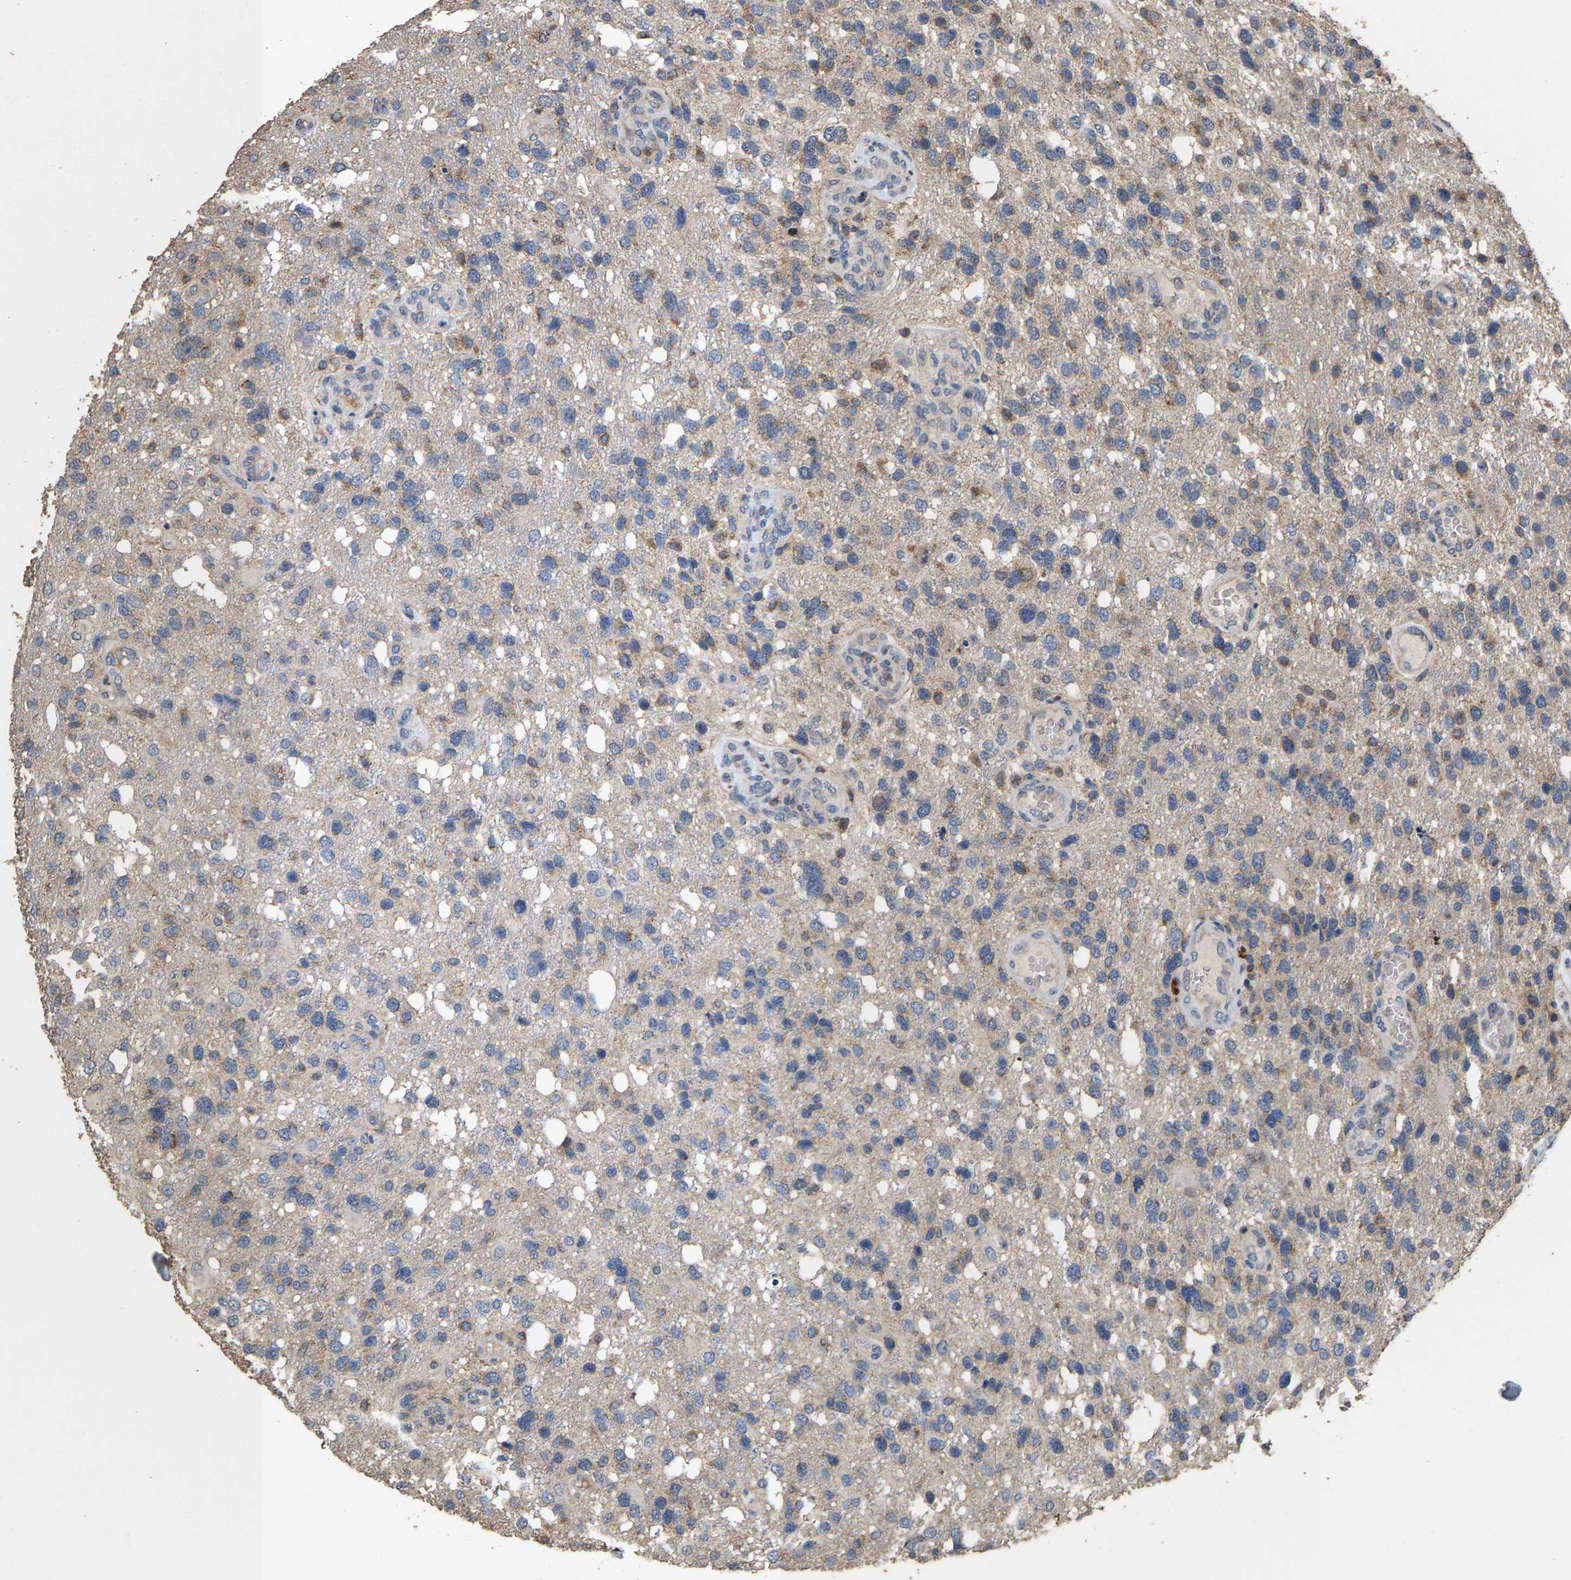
{"staining": {"intensity": "weak", "quantity": "<25%", "location": "cytoplasmic/membranous"}, "tissue": "glioma", "cell_type": "Tumor cells", "image_type": "cancer", "snomed": [{"axis": "morphology", "description": "Glioma, malignant, High grade"}, {"axis": "topography", "description": "Brain"}], "caption": "There is no significant expression in tumor cells of glioma. (DAB (3,3'-diaminobenzidine) IHC, high magnification).", "gene": "TDRKH", "patient": {"sex": "female", "age": 58}}